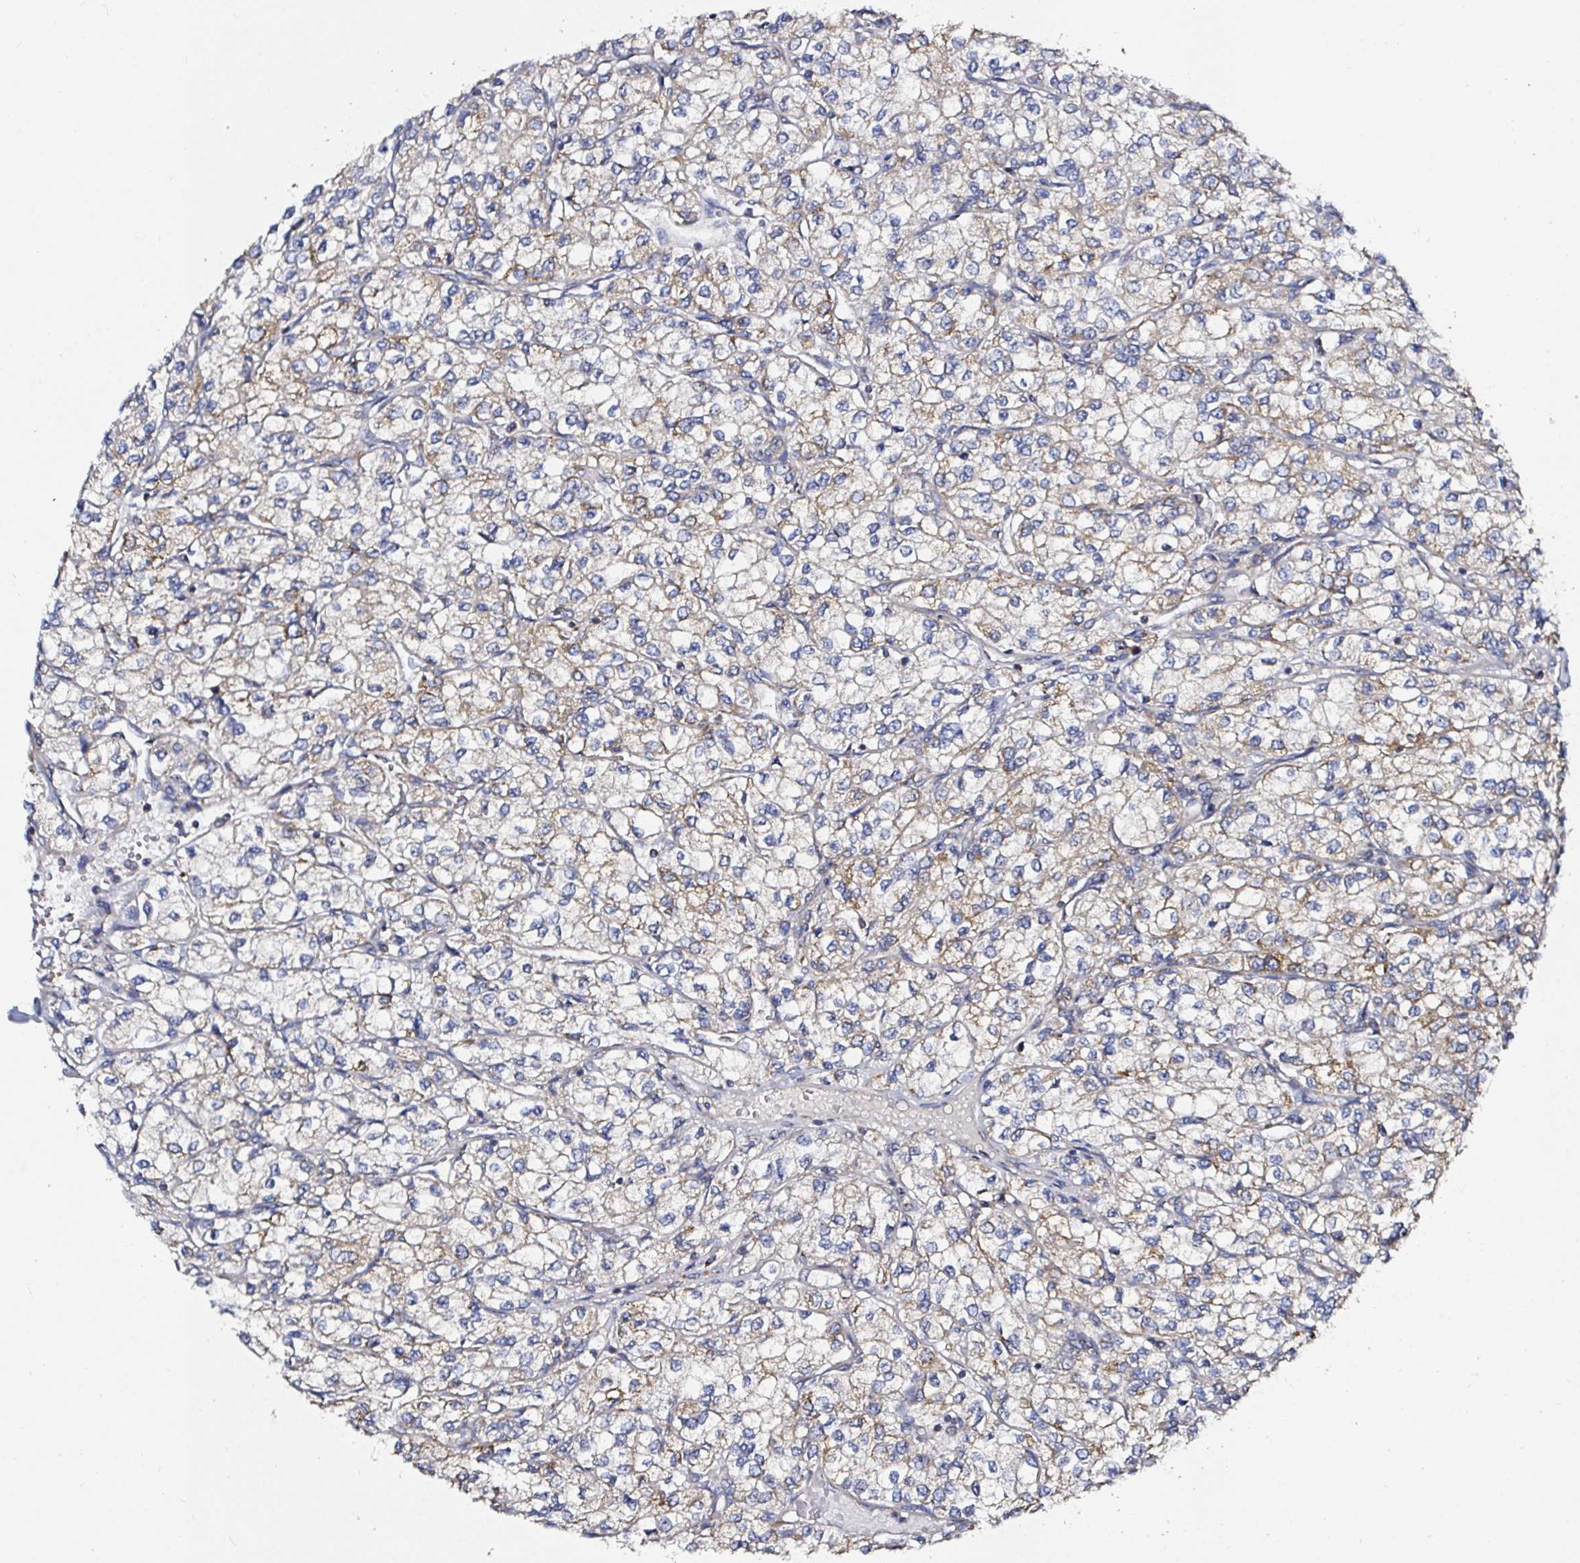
{"staining": {"intensity": "weak", "quantity": "25%-75%", "location": "cytoplasmic/membranous"}, "tissue": "renal cancer", "cell_type": "Tumor cells", "image_type": "cancer", "snomed": [{"axis": "morphology", "description": "Adenocarcinoma, NOS"}, {"axis": "topography", "description": "Kidney"}], "caption": "Tumor cells show low levels of weak cytoplasmic/membranous staining in approximately 25%-75% of cells in human renal cancer.", "gene": "ATAD3B", "patient": {"sex": "male", "age": 80}}